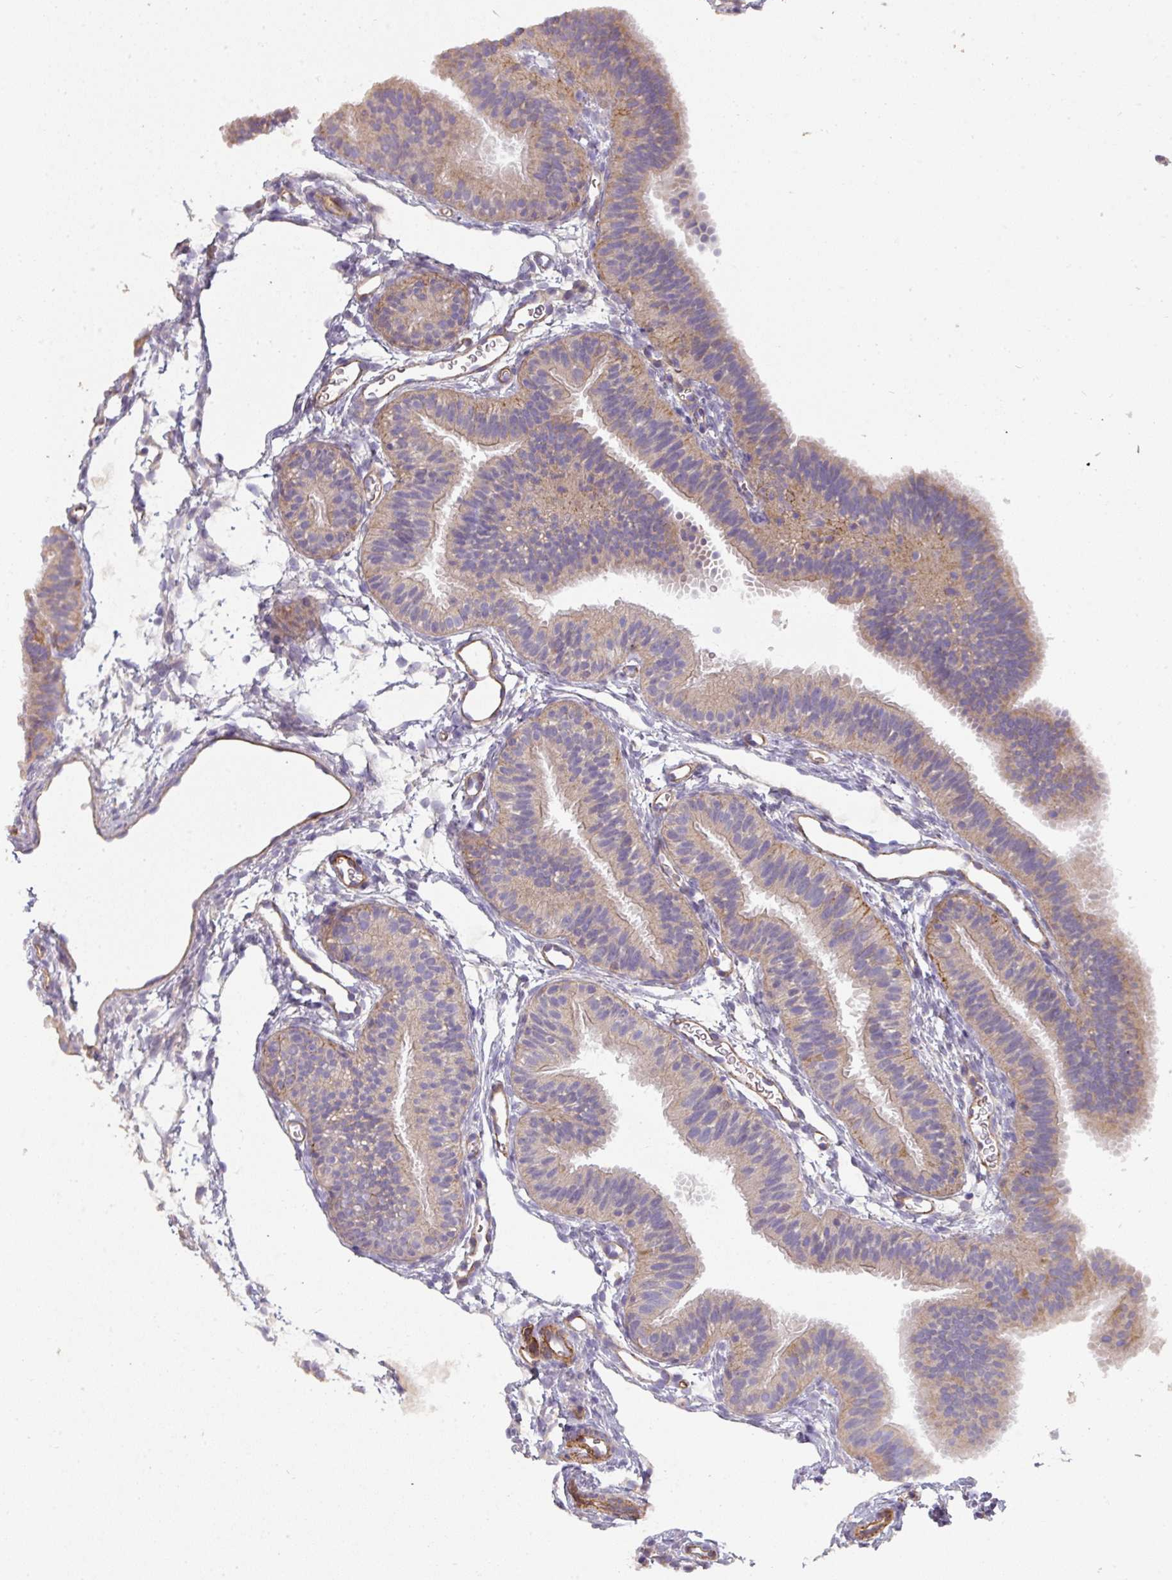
{"staining": {"intensity": "weak", "quantity": "25%-75%", "location": "cytoplasmic/membranous"}, "tissue": "fallopian tube", "cell_type": "Glandular cells", "image_type": "normal", "snomed": [{"axis": "morphology", "description": "Normal tissue, NOS"}, {"axis": "topography", "description": "Fallopian tube"}], "caption": "Weak cytoplasmic/membranous staining for a protein is present in about 25%-75% of glandular cells of benign fallopian tube using immunohistochemistry.", "gene": "PCDH1", "patient": {"sex": "female", "age": 35}}